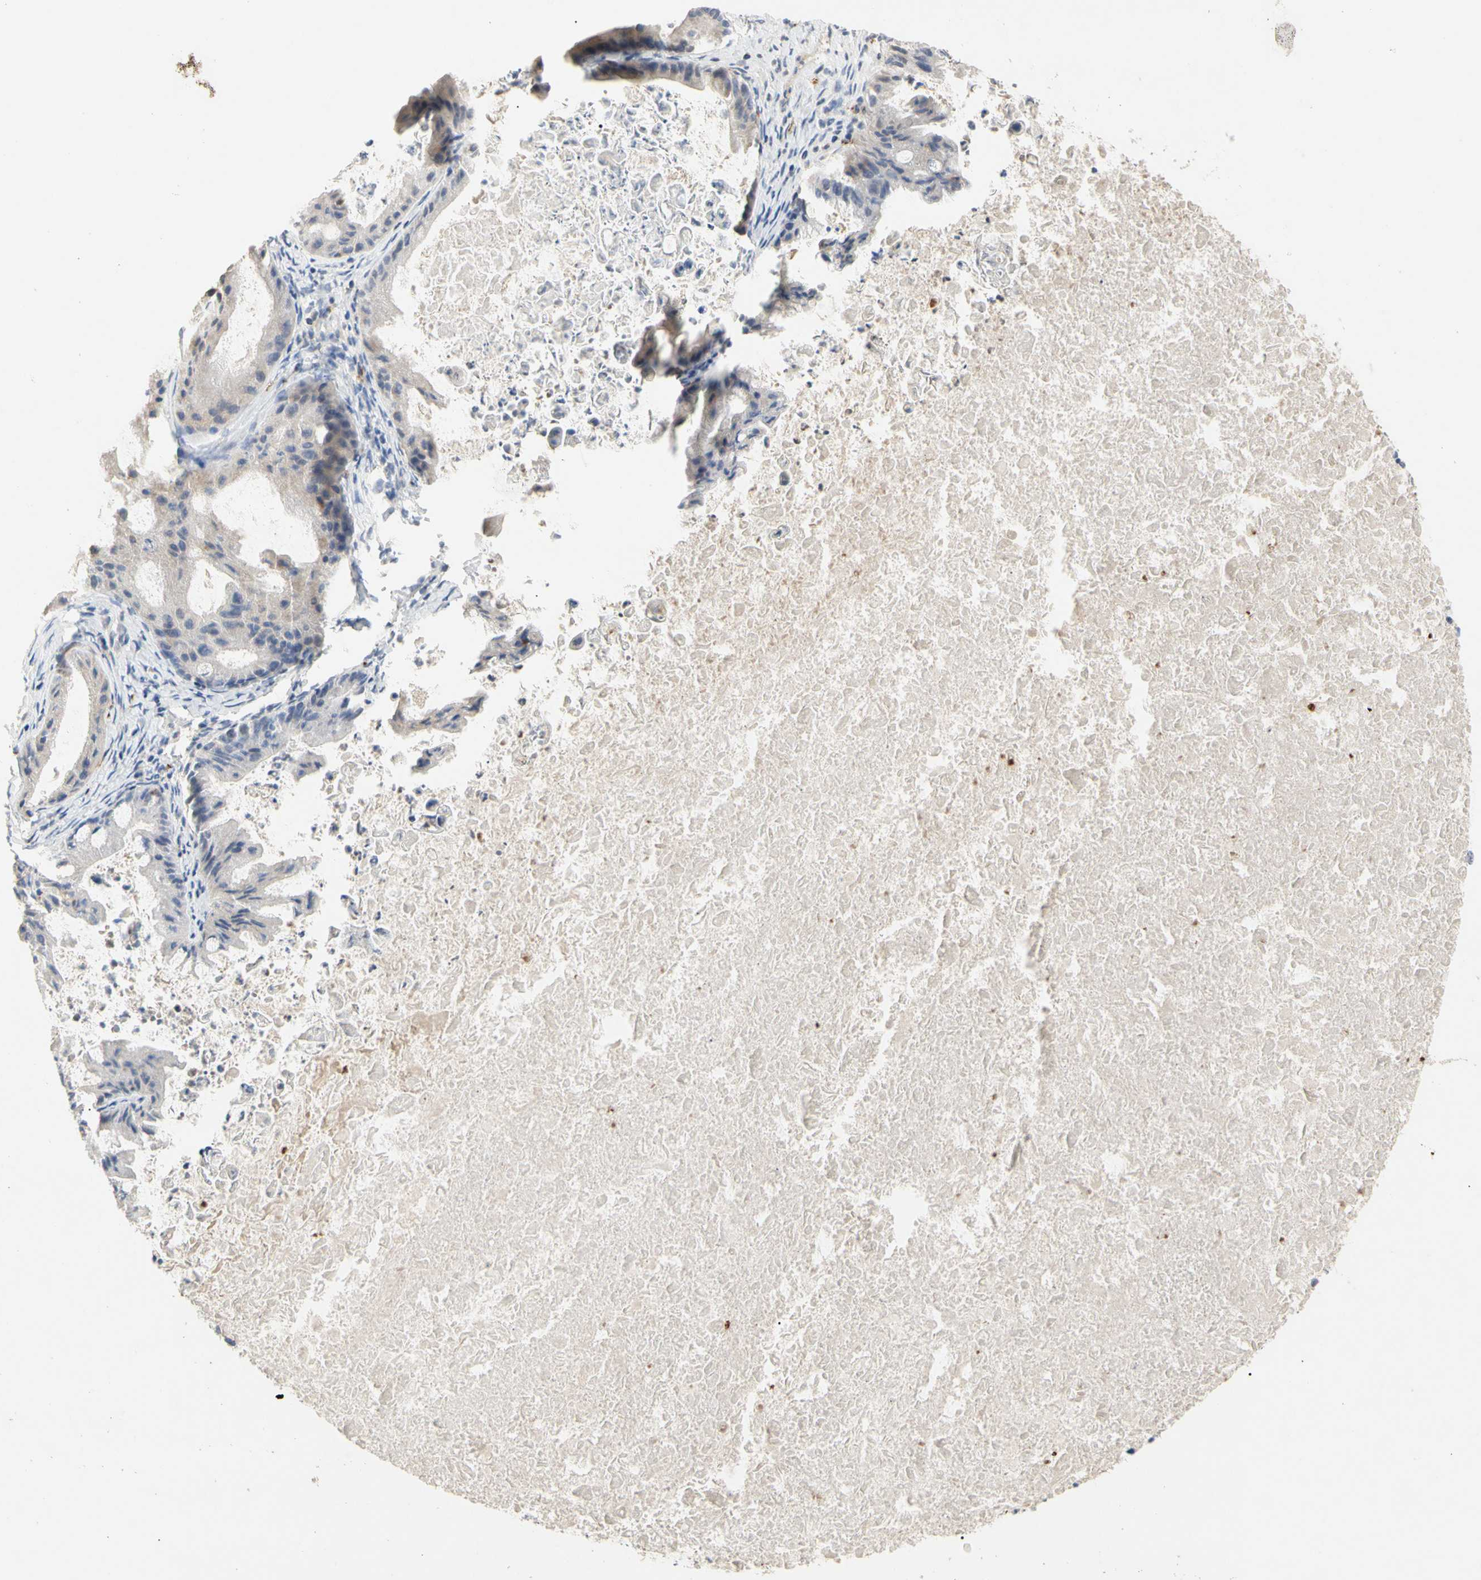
{"staining": {"intensity": "weak", "quantity": "<25%", "location": "cytoplasmic/membranous"}, "tissue": "ovarian cancer", "cell_type": "Tumor cells", "image_type": "cancer", "snomed": [{"axis": "morphology", "description": "Cystadenocarcinoma, mucinous, NOS"}, {"axis": "topography", "description": "Ovary"}], "caption": "Photomicrograph shows no protein staining in tumor cells of ovarian cancer tissue.", "gene": "ADA2", "patient": {"sex": "female", "age": 37}}